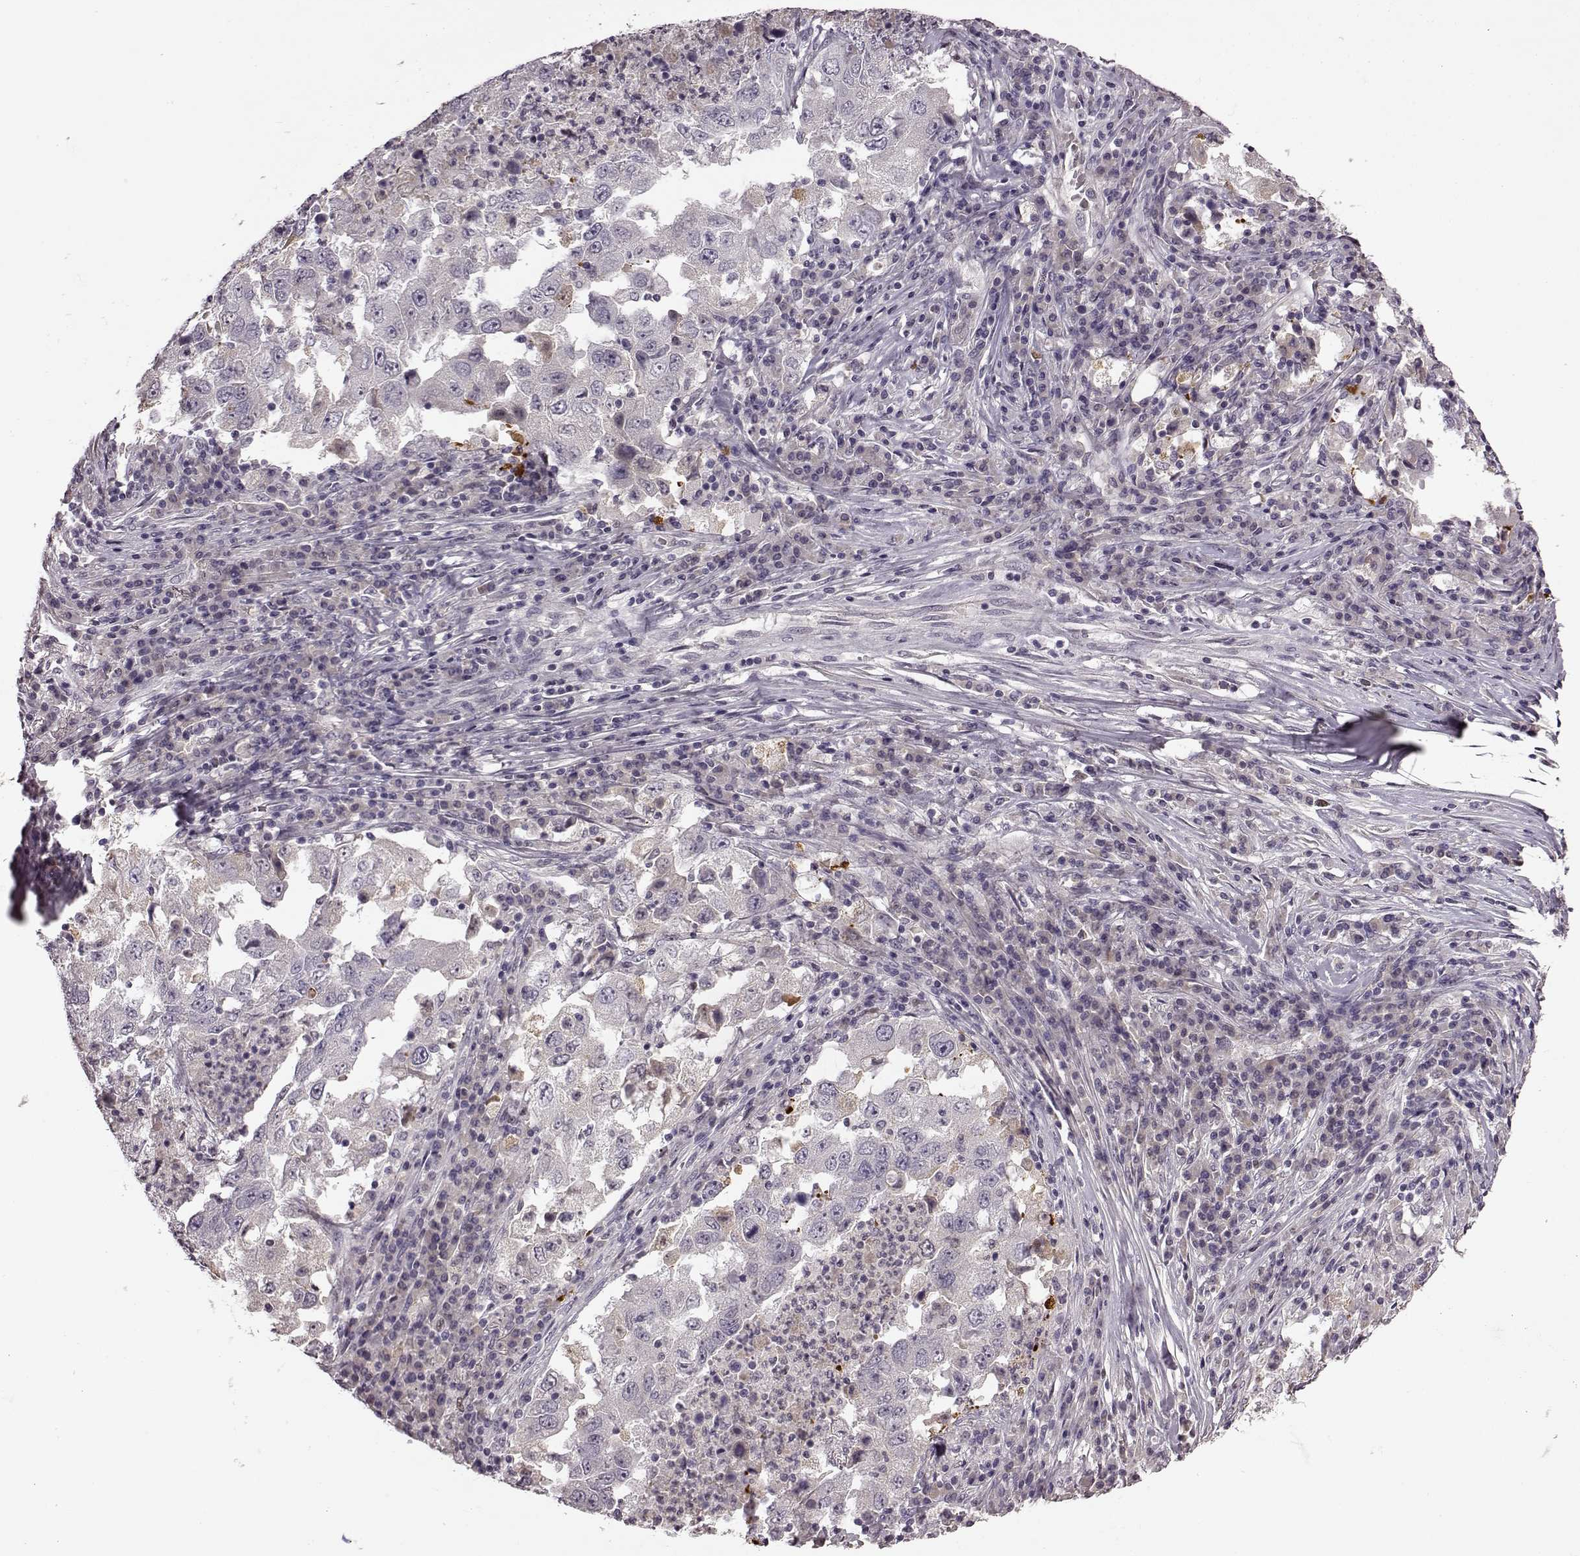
{"staining": {"intensity": "negative", "quantity": "none", "location": "none"}, "tissue": "lung cancer", "cell_type": "Tumor cells", "image_type": "cancer", "snomed": [{"axis": "morphology", "description": "Adenocarcinoma, NOS"}, {"axis": "topography", "description": "Lung"}], "caption": "Immunohistochemistry (IHC) image of lung cancer stained for a protein (brown), which shows no positivity in tumor cells.", "gene": "CNGA3", "patient": {"sex": "male", "age": 73}}